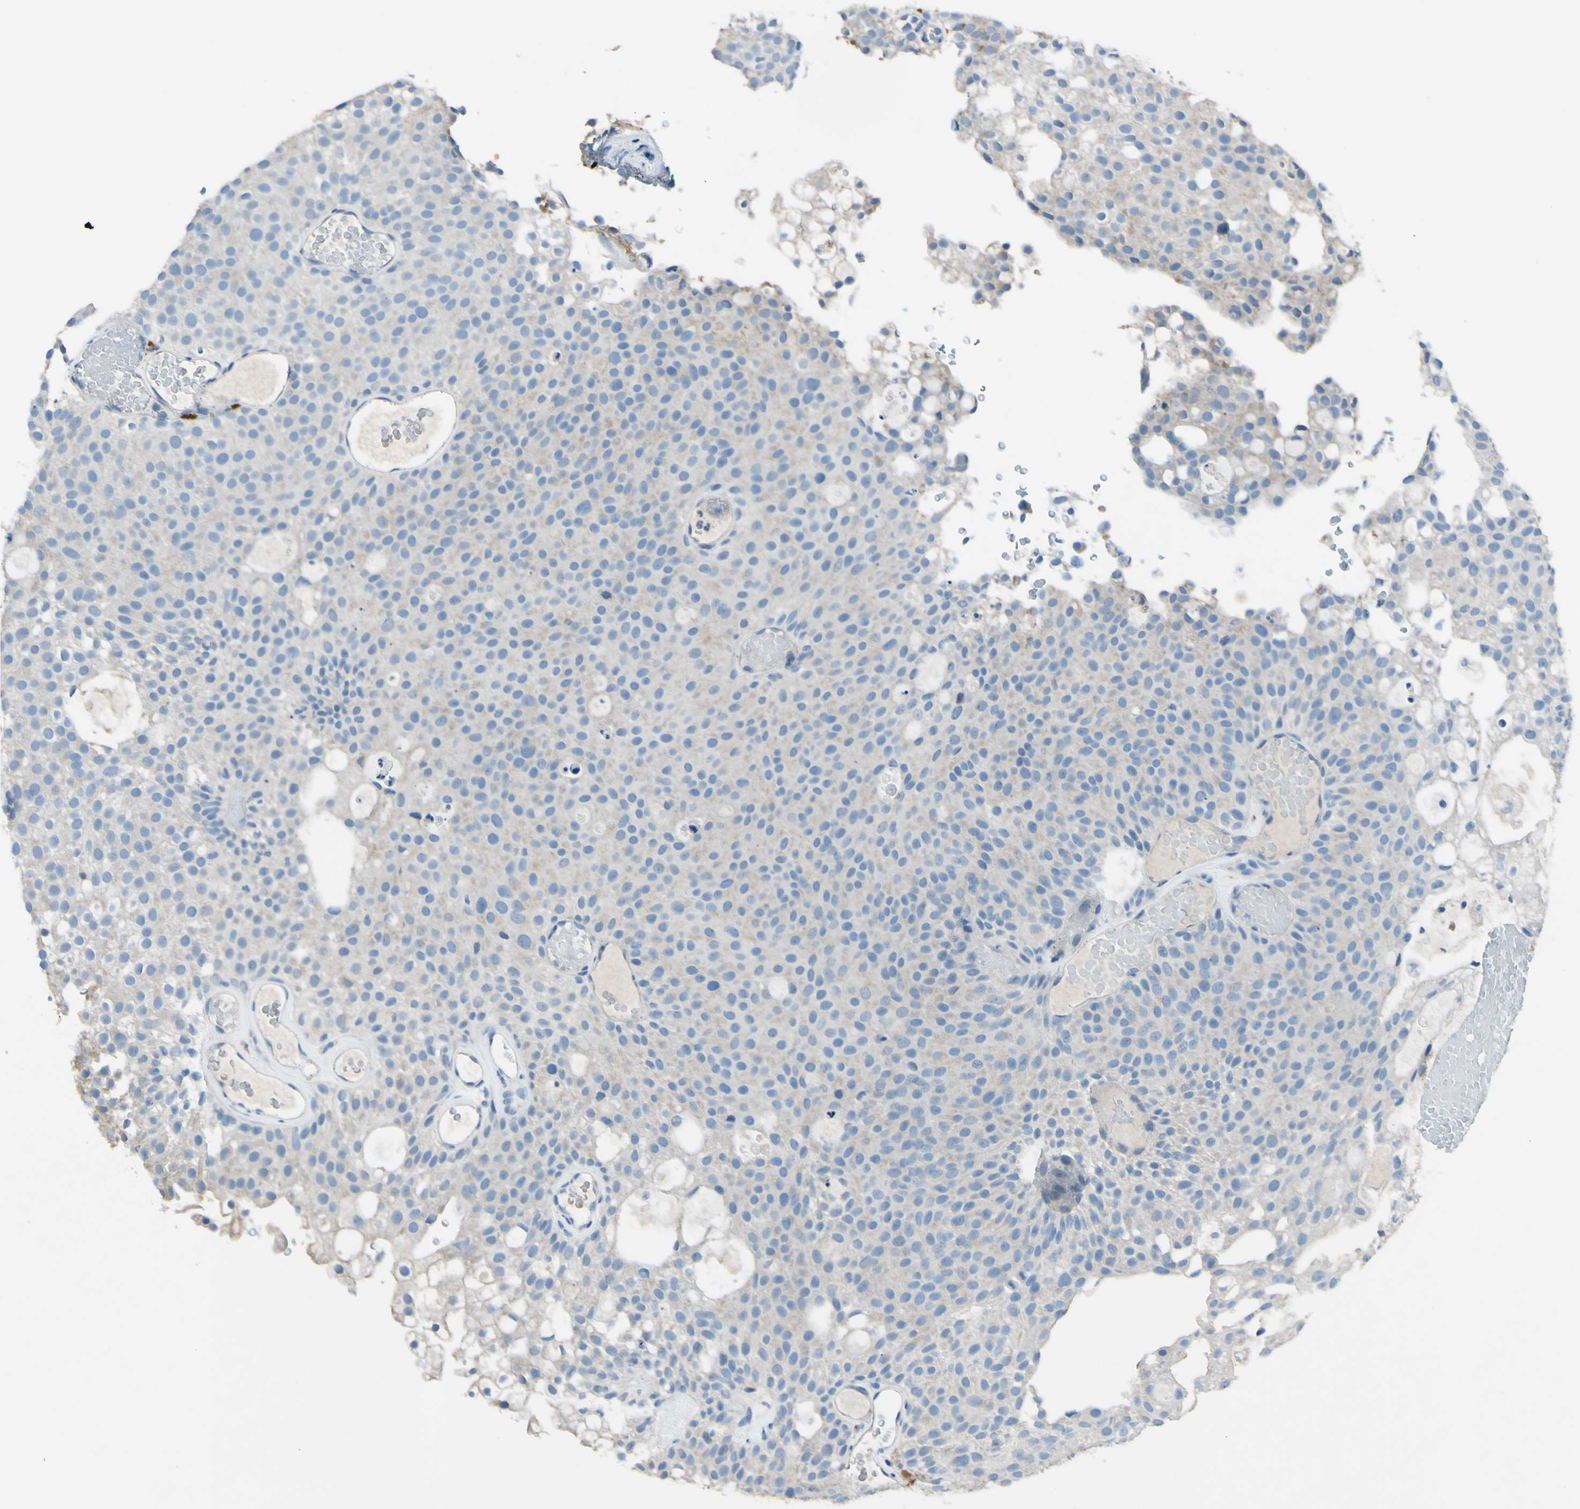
{"staining": {"intensity": "moderate", "quantity": "25%-75%", "location": "cytoplasmic/membranous"}, "tissue": "urothelial cancer", "cell_type": "Tumor cells", "image_type": "cancer", "snomed": [{"axis": "morphology", "description": "Urothelial carcinoma, Low grade"}, {"axis": "topography", "description": "Urinary bladder"}], "caption": "There is medium levels of moderate cytoplasmic/membranous positivity in tumor cells of urothelial cancer, as demonstrated by immunohistochemical staining (brown color).", "gene": "CDH10", "patient": {"sex": "male", "age": 78}}